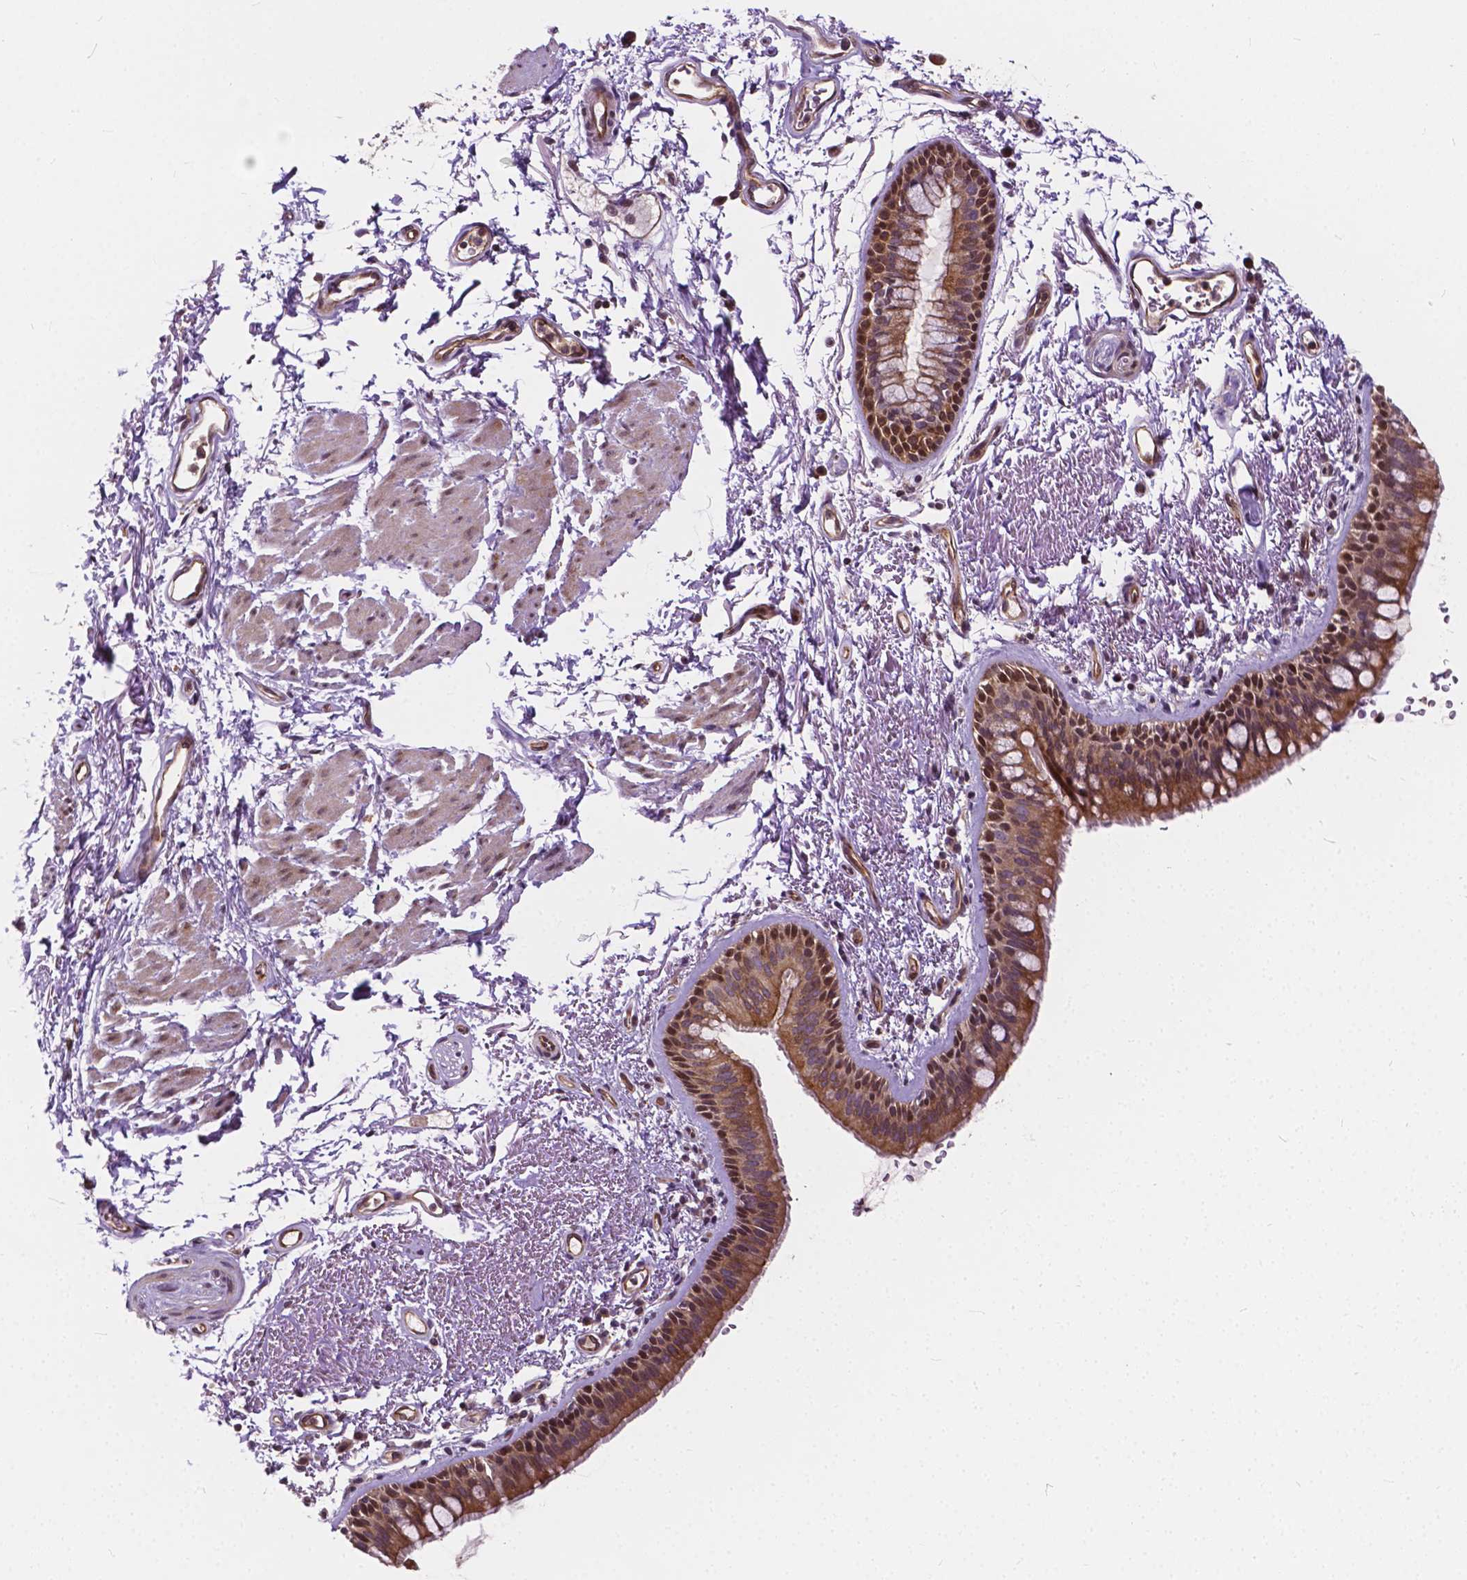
{"staining": {"intensity": "moderate", "quantity": ">75%", "location": "cytoplasmic/membranous,nuclear"}, "tissue": "bronchus", "cell_type": "Respiratory epithelial cells", "image_type": "normal", "snomed": [{"axis": "morphology", "description": "Normal tissue, NOS"}, {"axis": "topography", "description": "Lymph node"}, {"axis": "topography", "description": "Bronchus"}], "caption": "Protein staining displays moderate cytoplasmic/membranous,nuclear positivity in approximately >75% of respiratory epithelial cells in normal bronchus.", "gene": "INPP5E", "patient": {"sex": "female", "age": 70}}